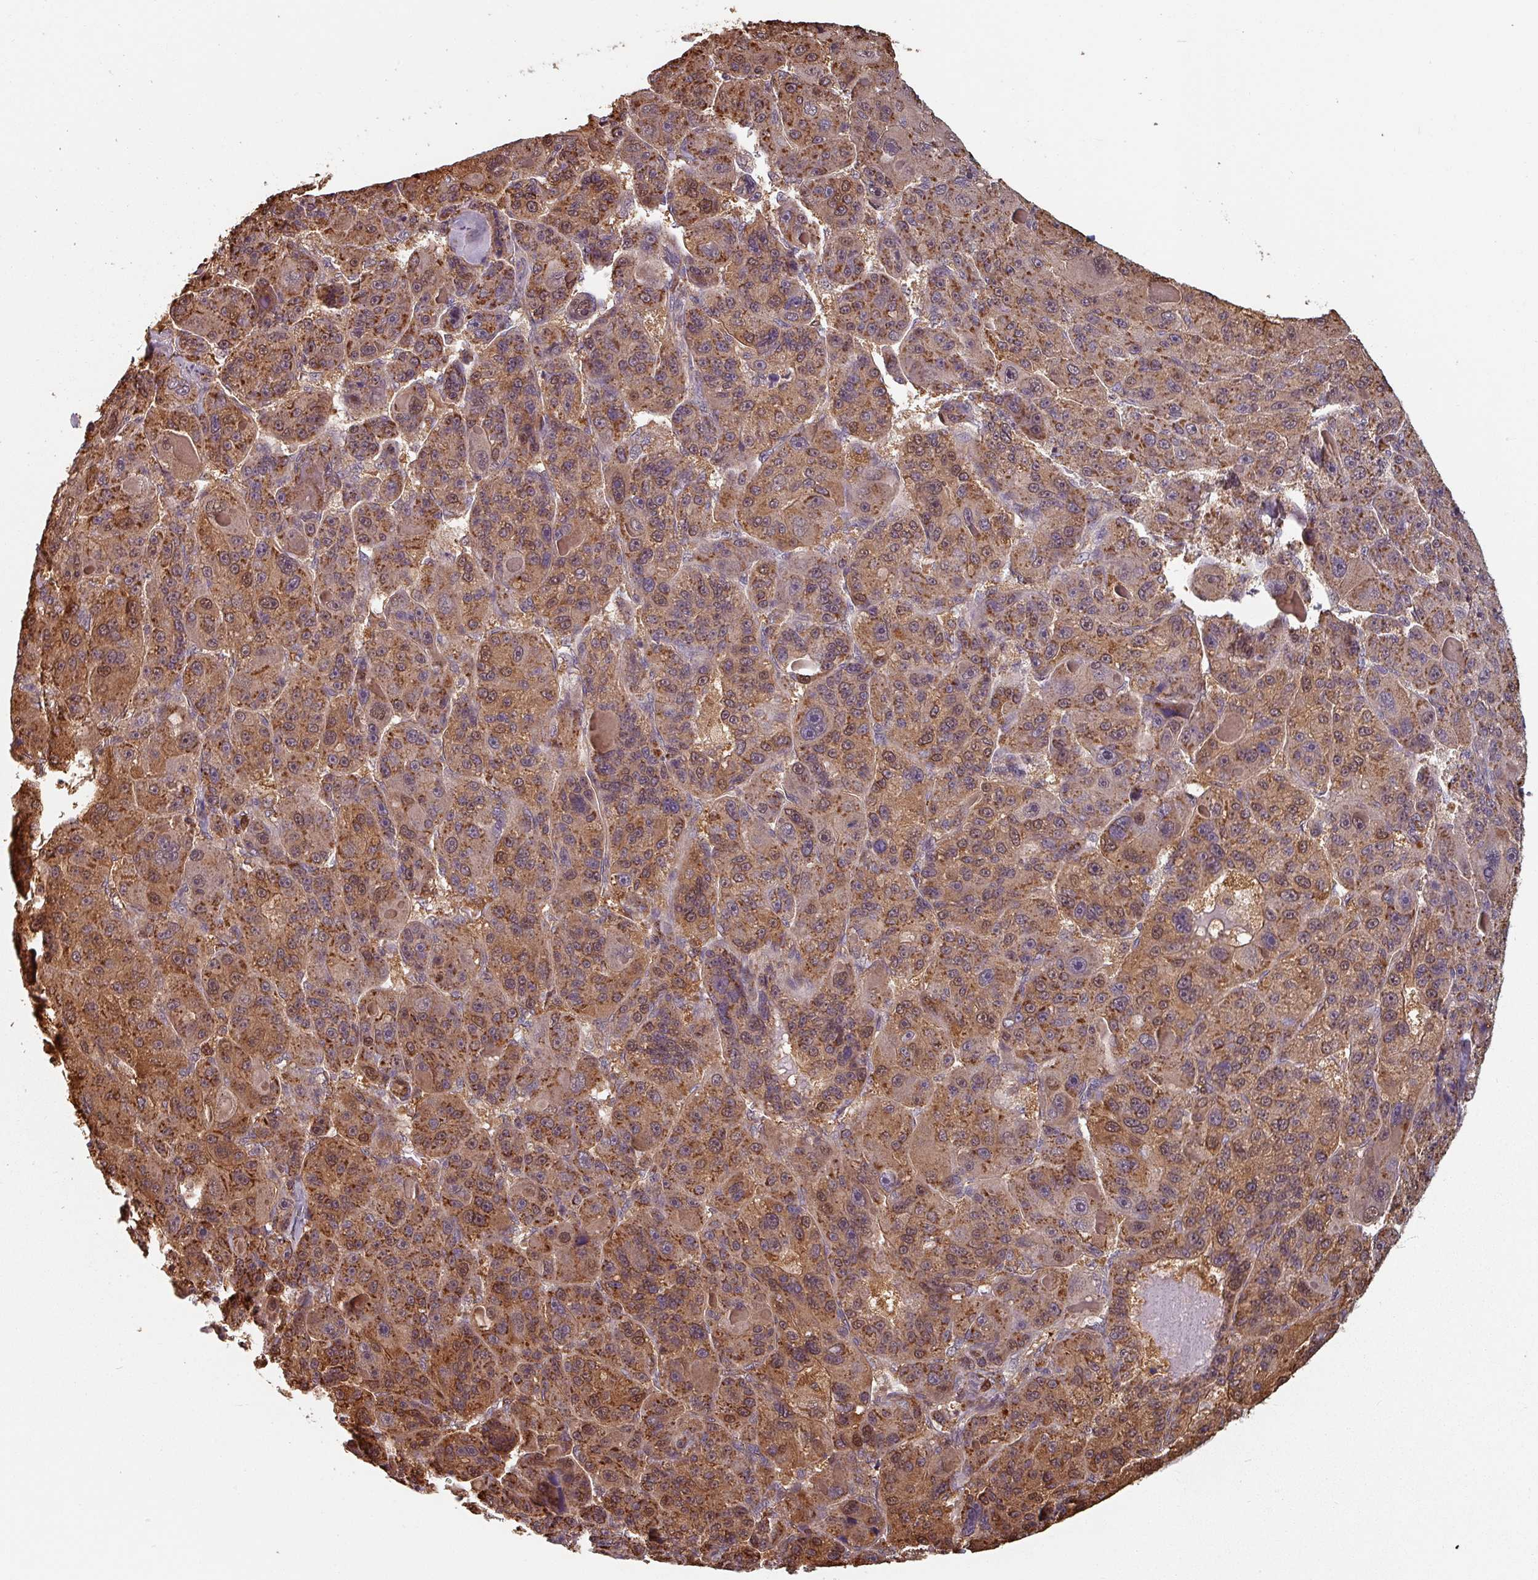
{"staining": {"intensity": "moderate", "quantity": ">75%", "location": "cytoplasmic/membranous,nuclear"}, "tissue": "liver cancer", "cell_type": "Tumor cells", "image_type": "cancer", "snomed": [{"axis": "morphology", "description": "Carcinoma, Hepatocellular, NOS"}, {"axis": "topography", "description": "Liver"}], "caption": "This histopathology image reveals immunohistochemistry (IHC) staining of hepatocellular carcinoma (liver), with medium moderate cytoplasmic/membranous and nuclear expression in about >75% of tumor cells.", "gene": "EID1", "patient": {"sex": "male", "age": 76}}